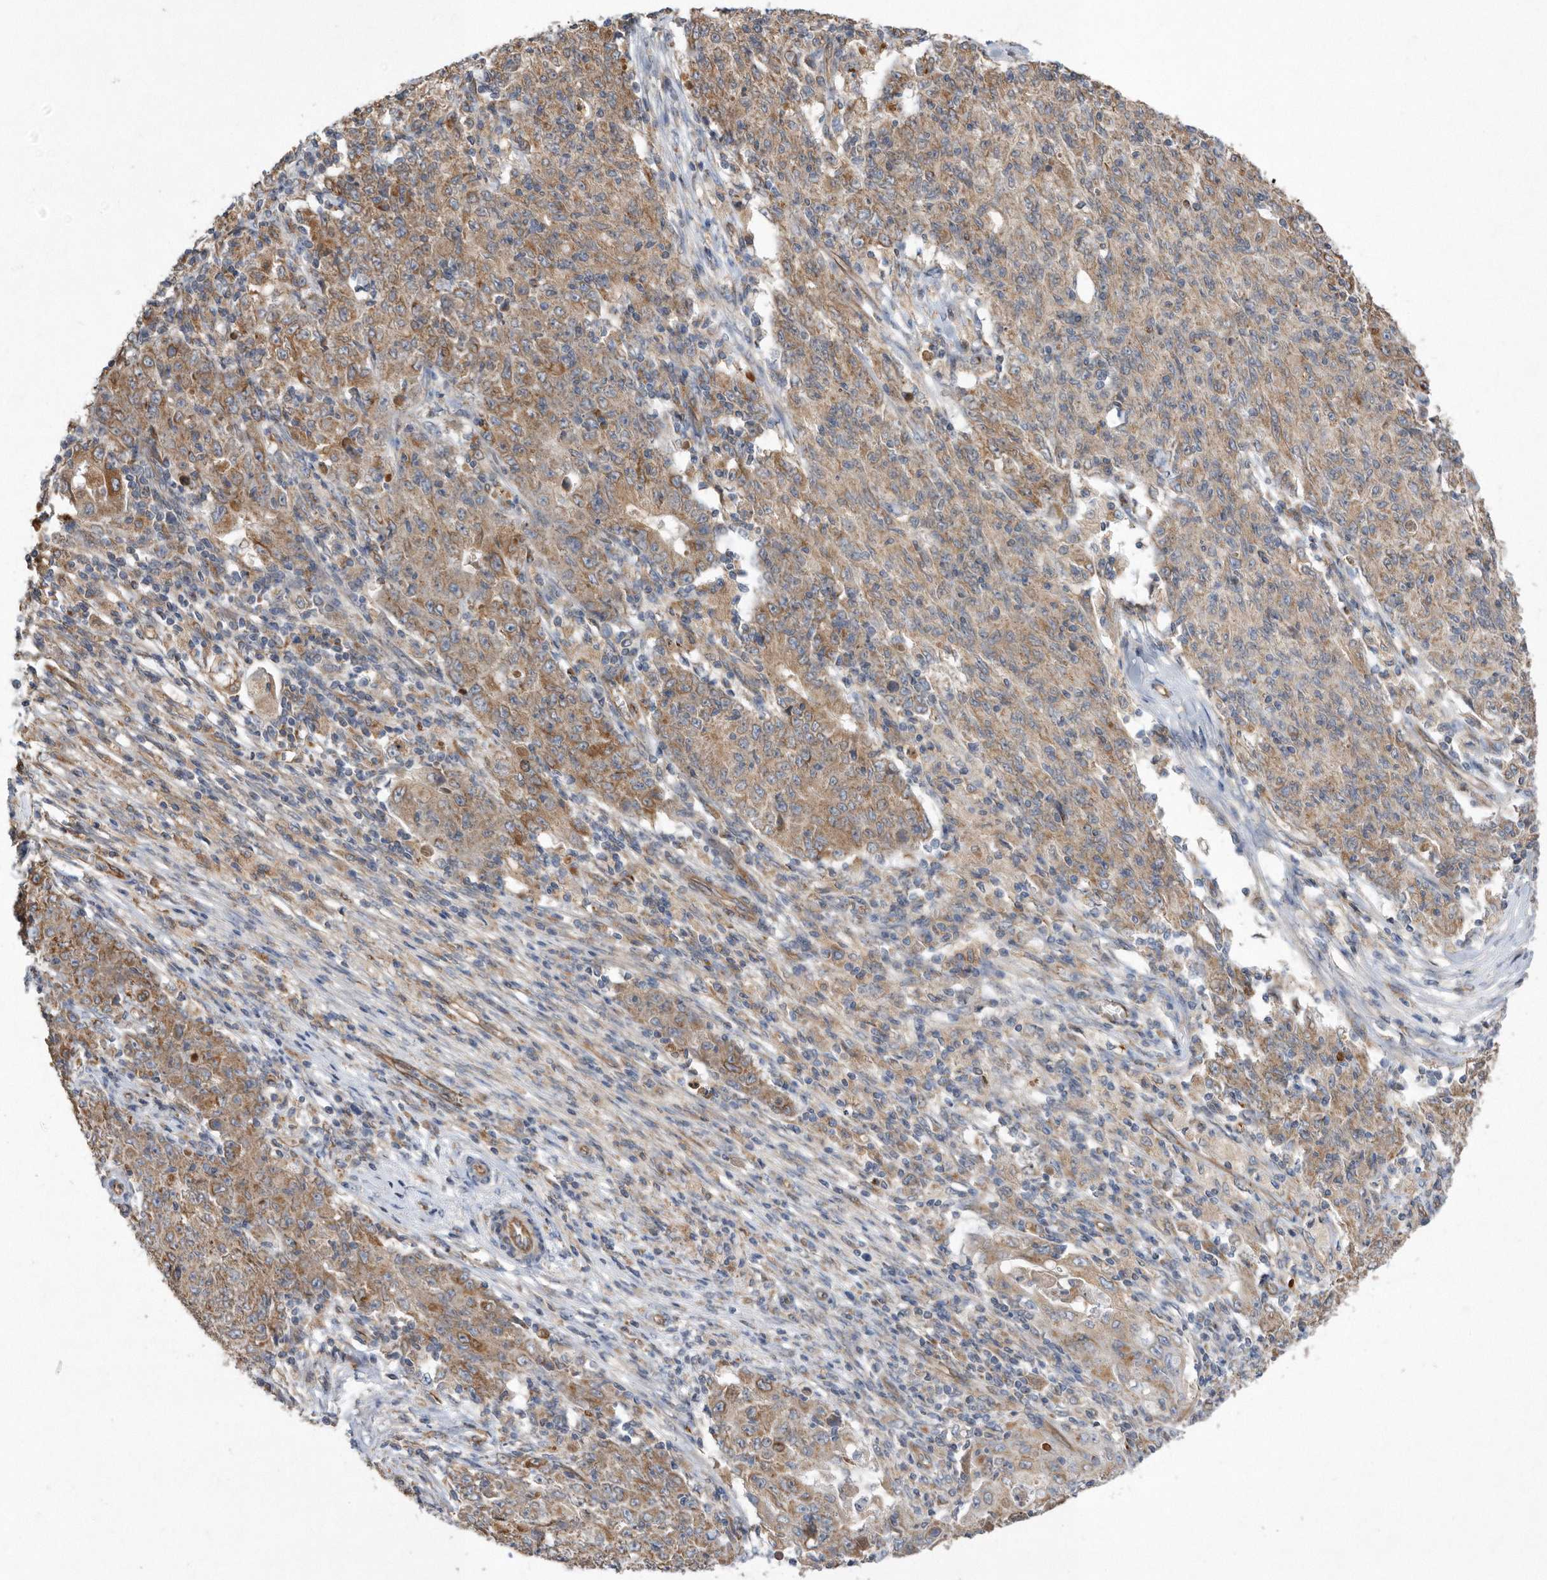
{"staining": {"intensity": "moderate", "quantity": ">75%", "location": "cytoplasmic/membranous"}, "tissue": "ovarian cancer", "cell_type": "Tumor cells", "image_type": "cancer", "snomed": [{"axis": "morphology", "description": "Carcinoma, endometroid"}, {"axis": "topography", "description": "Ovary"}], "caption": "Endometroid carcinoma (ovarian) stained with DAB (3,3'-diaminobenzidine) immunohistochemistry reveals medium levels of moderate cytoplasmic/membranous expression in about >75% of tumor cells. (Stains: DAB in brown, nuclei in blue, Microscopy: brightfield microscopy at high magnification).", "gene": "PON2", "patient": {"sex": "female", "age": 42}}